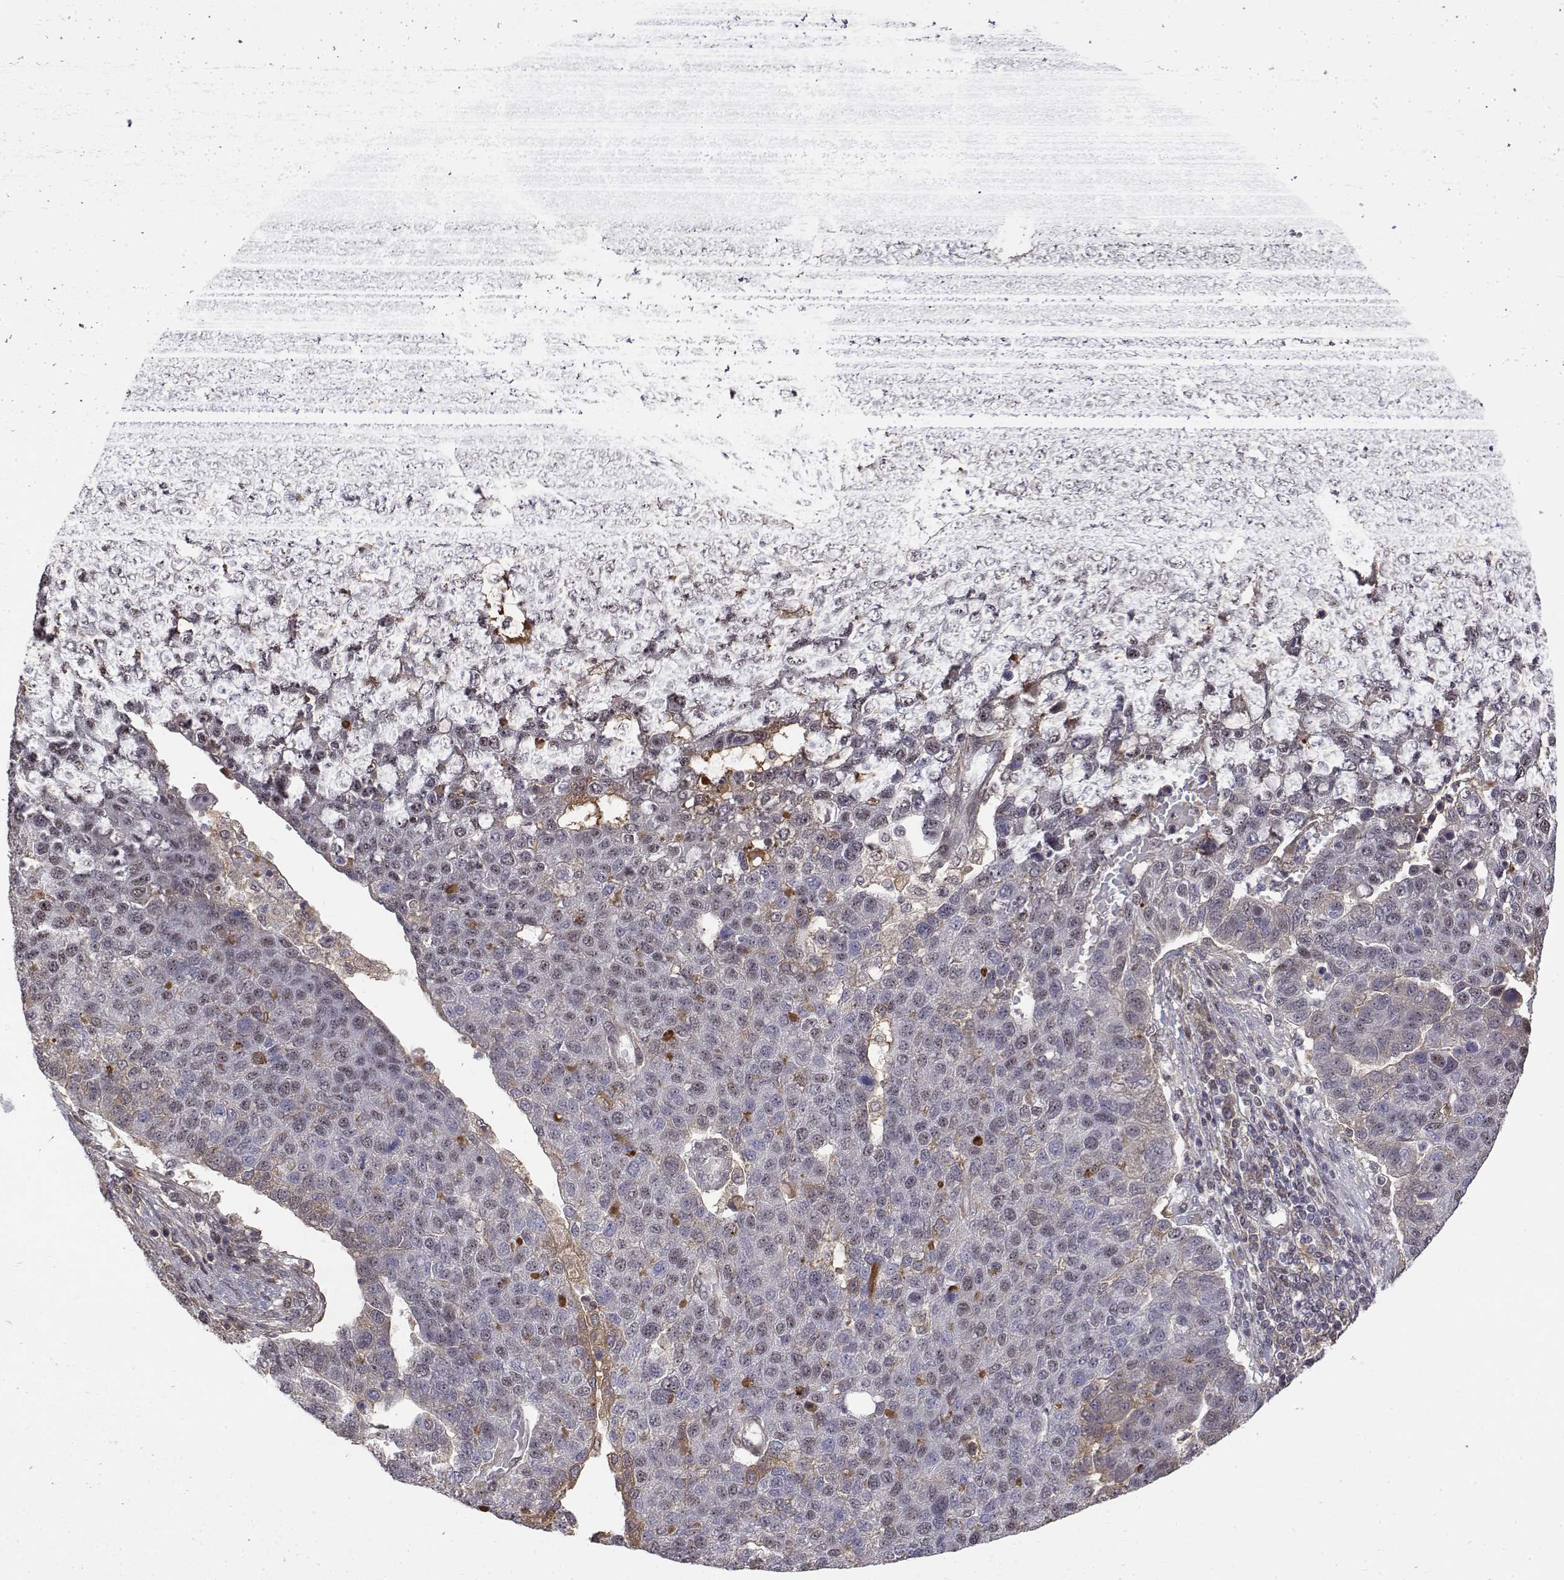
{"staining": {"intensity": "negative", "quantity": "none", "location": "none"}, "tissue": "pancreatic cancer", "cell_type": "Tumor cells", "image_type": "cancer", "snomed": [{"axis": "morphology", "description": "Adenocarcinoma, NOS"}, {"axis": "topography", "description": "Pancreas"}], "caption": "Immunohistochemistry (IHC) of pancreatic cancer (adenocarcinoma) demonstrates no staining in tumor cells.", "gene": "ITGA7", "patient": {"sex": "female", "age": 61}}